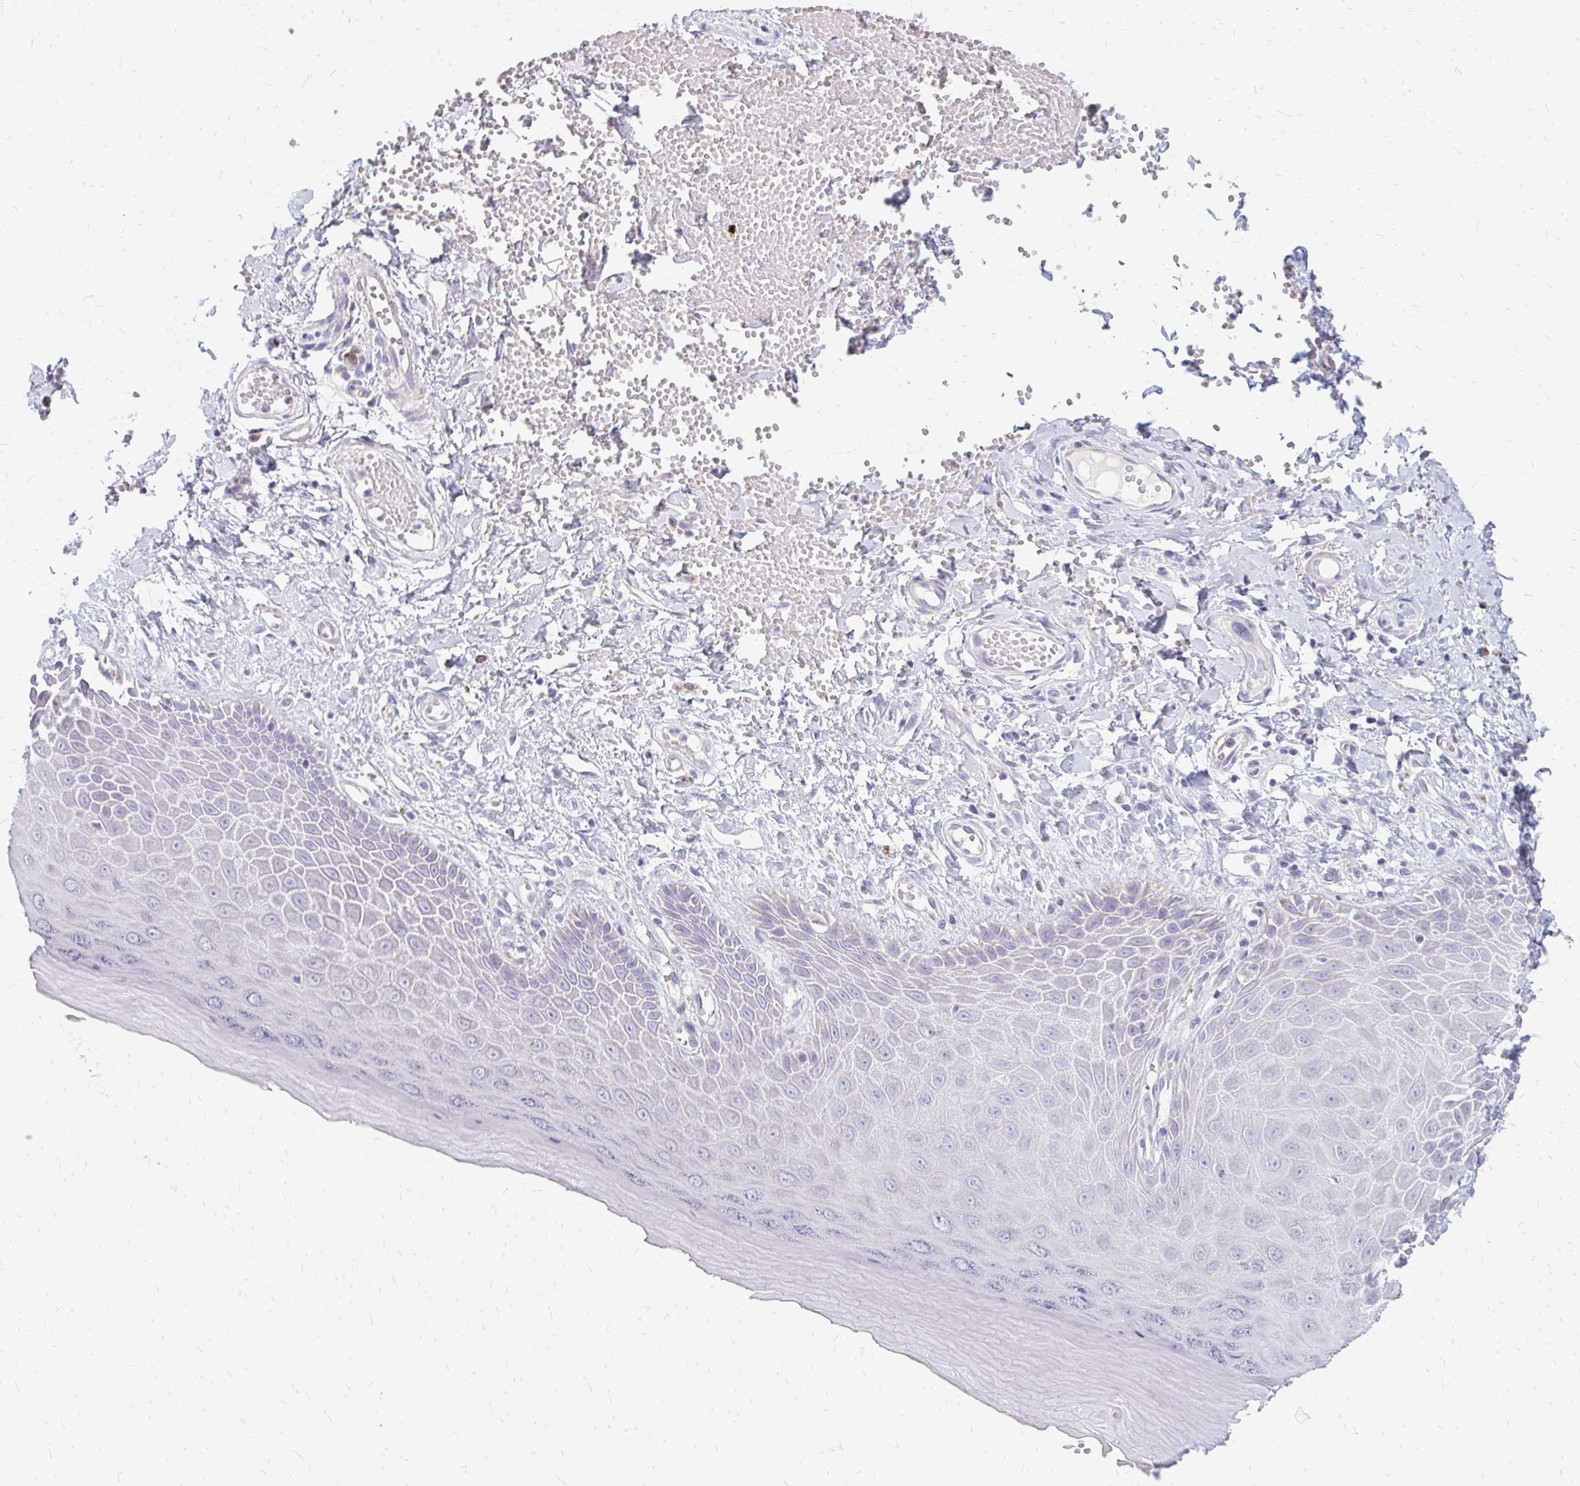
{"staining": {"intensity": "weak", "quantity": "<25%", "location": "cytoplasmic/membranous"}, "tissue": "skin", "cell_type": "Epidermal cells", "image_type": "normal", "snomed": [{"axis": "morphology", "description": "Normal tissue, NOS"}, {"axis": "topography", "description": "Anal"}, {"axis": "topography", "description": "Peripheral nerve tissue"}], "caption": "IHC photomicrograph of benign human skin stained for a protein (brown), which exhibits no expression in epidermal cells.", "gene": "OR10V1", "patient": {"sex": "male", "age": 78}}